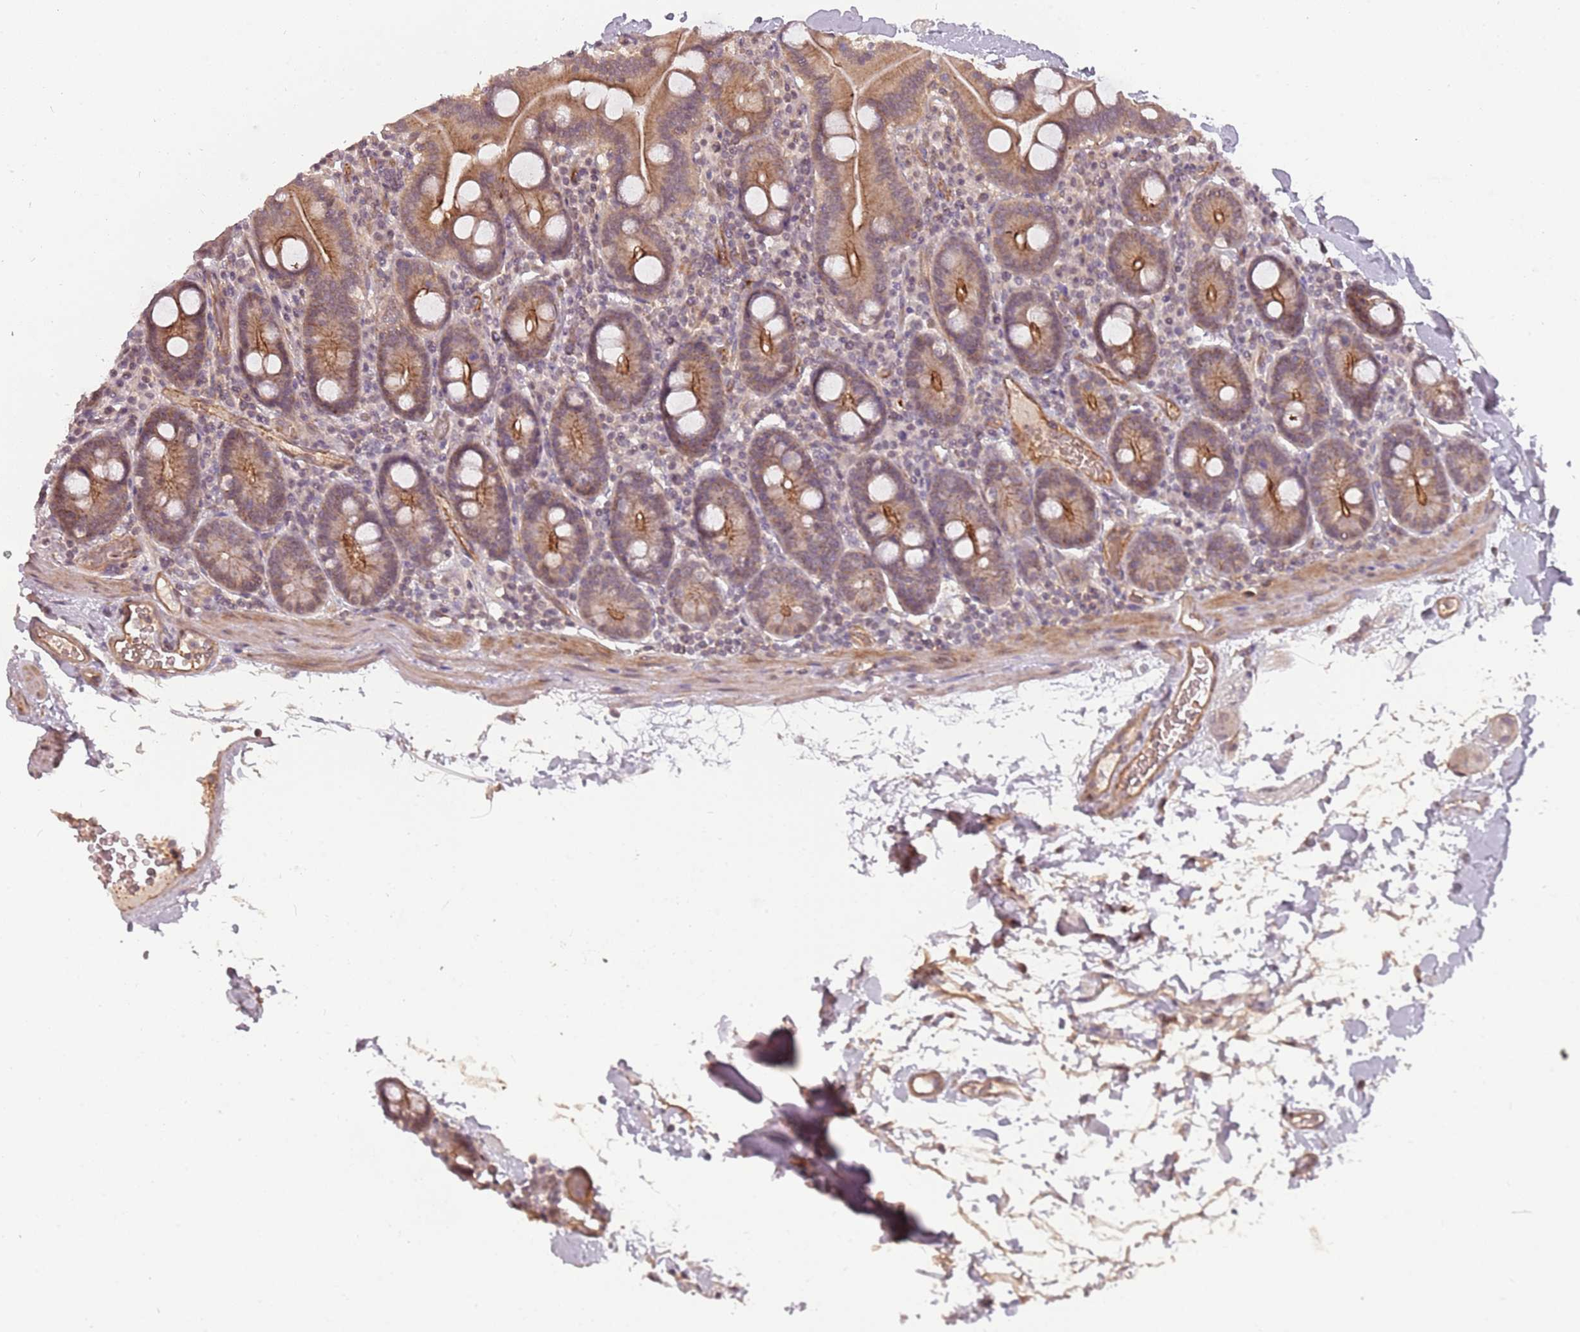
{"staining": {"intensity": "moderate", "quantity": ">75%", "location": "cytoplasmic/membranous"}, "tissue": "duodenum", "cell_type": "Glandular cells", "image_type": "normal", "snomed": [{"axis": "morphology", "description": "Normal tissue, NOS"}, {"axis": "topography", "description": "Duodenum"}], "caption": "A medium amount of moderate cytoplasmic/membranous expression is present in about >75% of glandular cells in unremarkable duodenum. (Stains: DAB (3,3'-diaminobenzidine) in brown, nuclei in blue, Microscopy: brightfield microscopy at high magnification).", "gene": "PPP1R14C", "patient": {"sex": "male", "age": 55}}